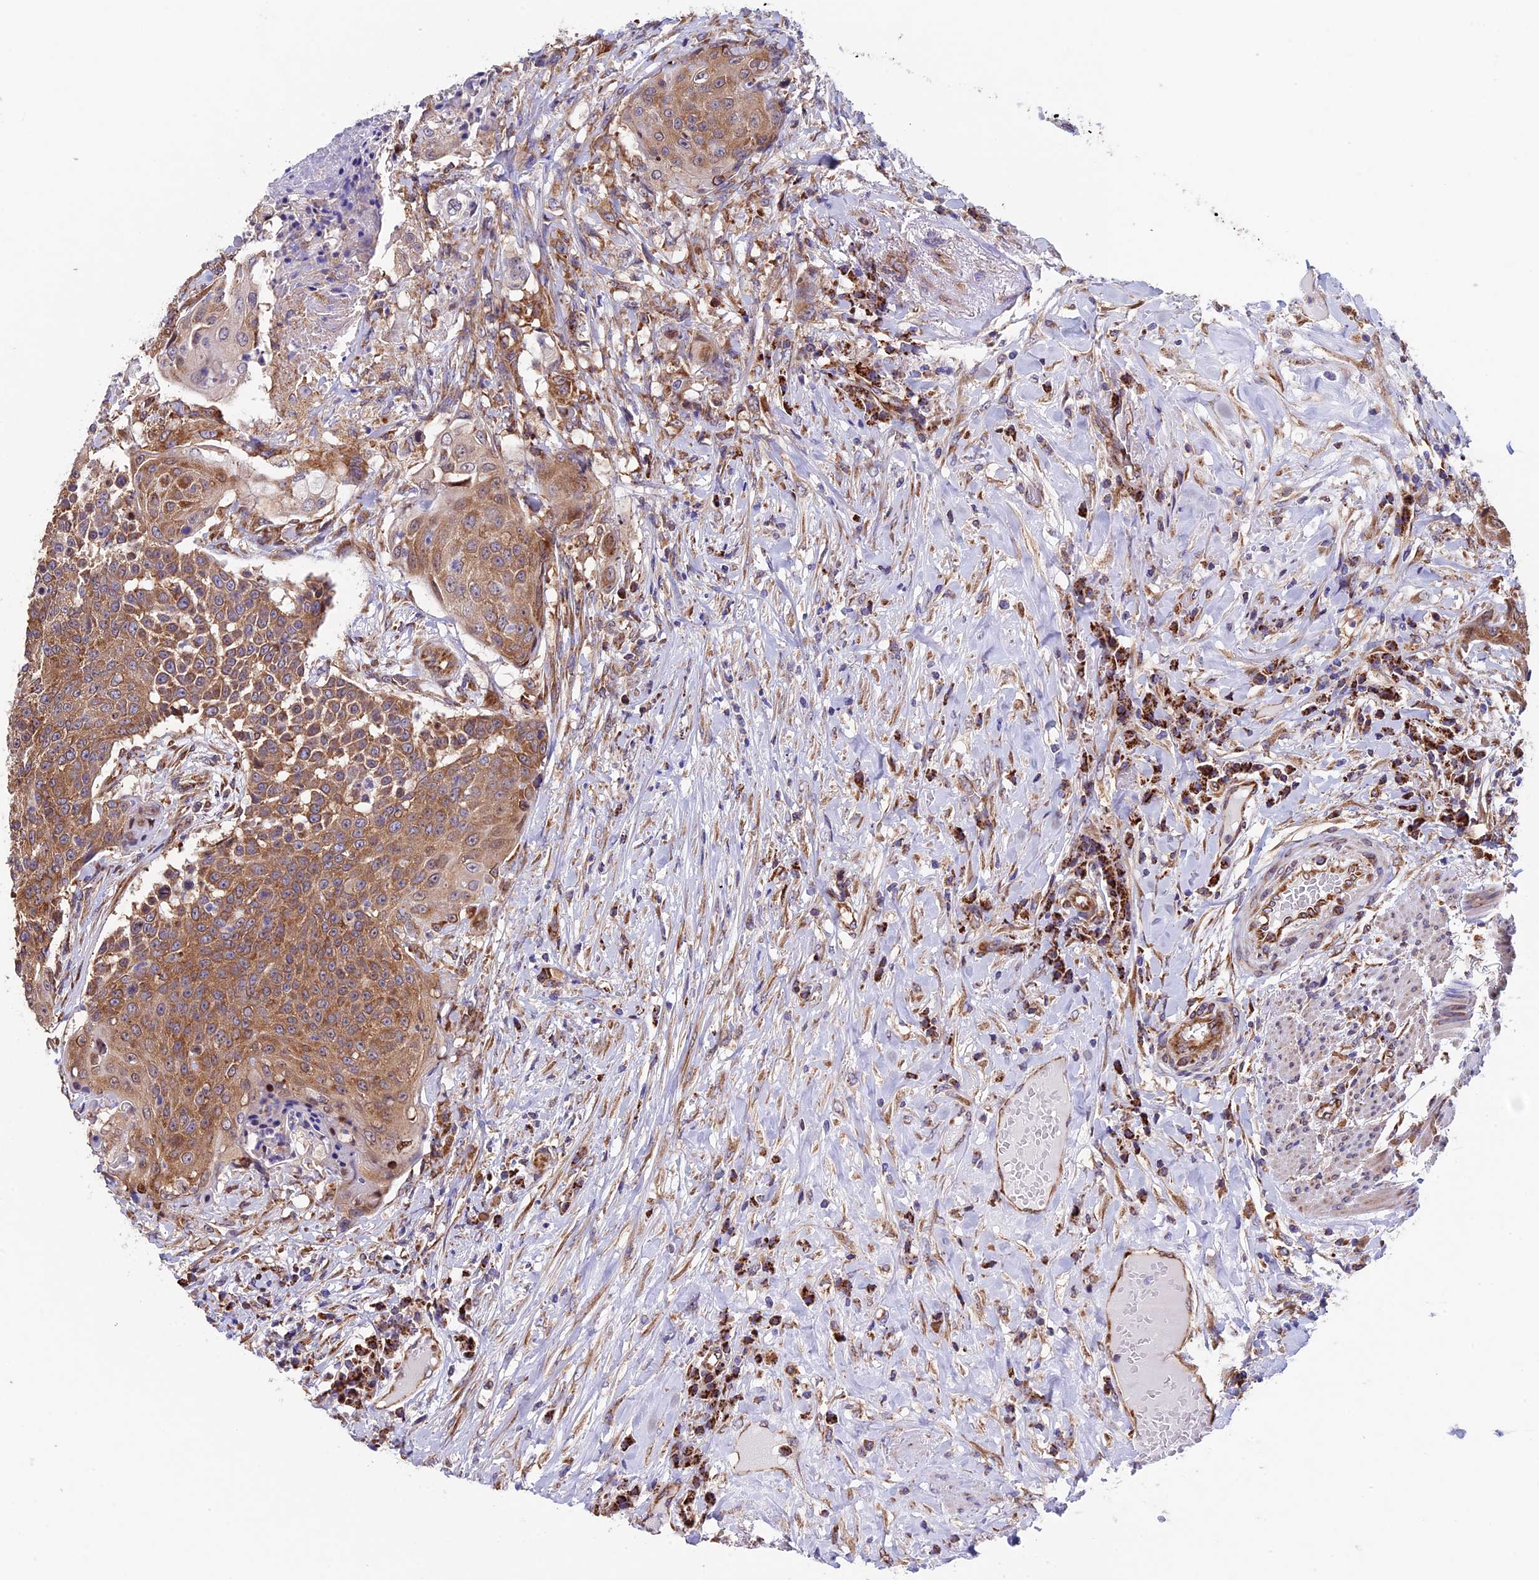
{"staining": {"intensity": "moderate", "quantity": ">75%", "location": "cytoplasmic/membranous"}, "tissue": "urothelial cancer", "cell_type": "Tumor cells", "image_type": "cancer", "snomed": [{"axis": "morphology", "description": "Urothelial carcinoma, High grade"}, {"axis": "topography", "description": "Urinary bladder"}], "caption": "IHC histopathology image of urothelial carcinoma (high-grade) stained for a protein (brown), which demonstrates medium levels of moderate cytoplasmic/membranous expression in approximately >75% of tumor cells.", "gene": "SLC9A5", "patient": {"sex": "female", "age": 63}}